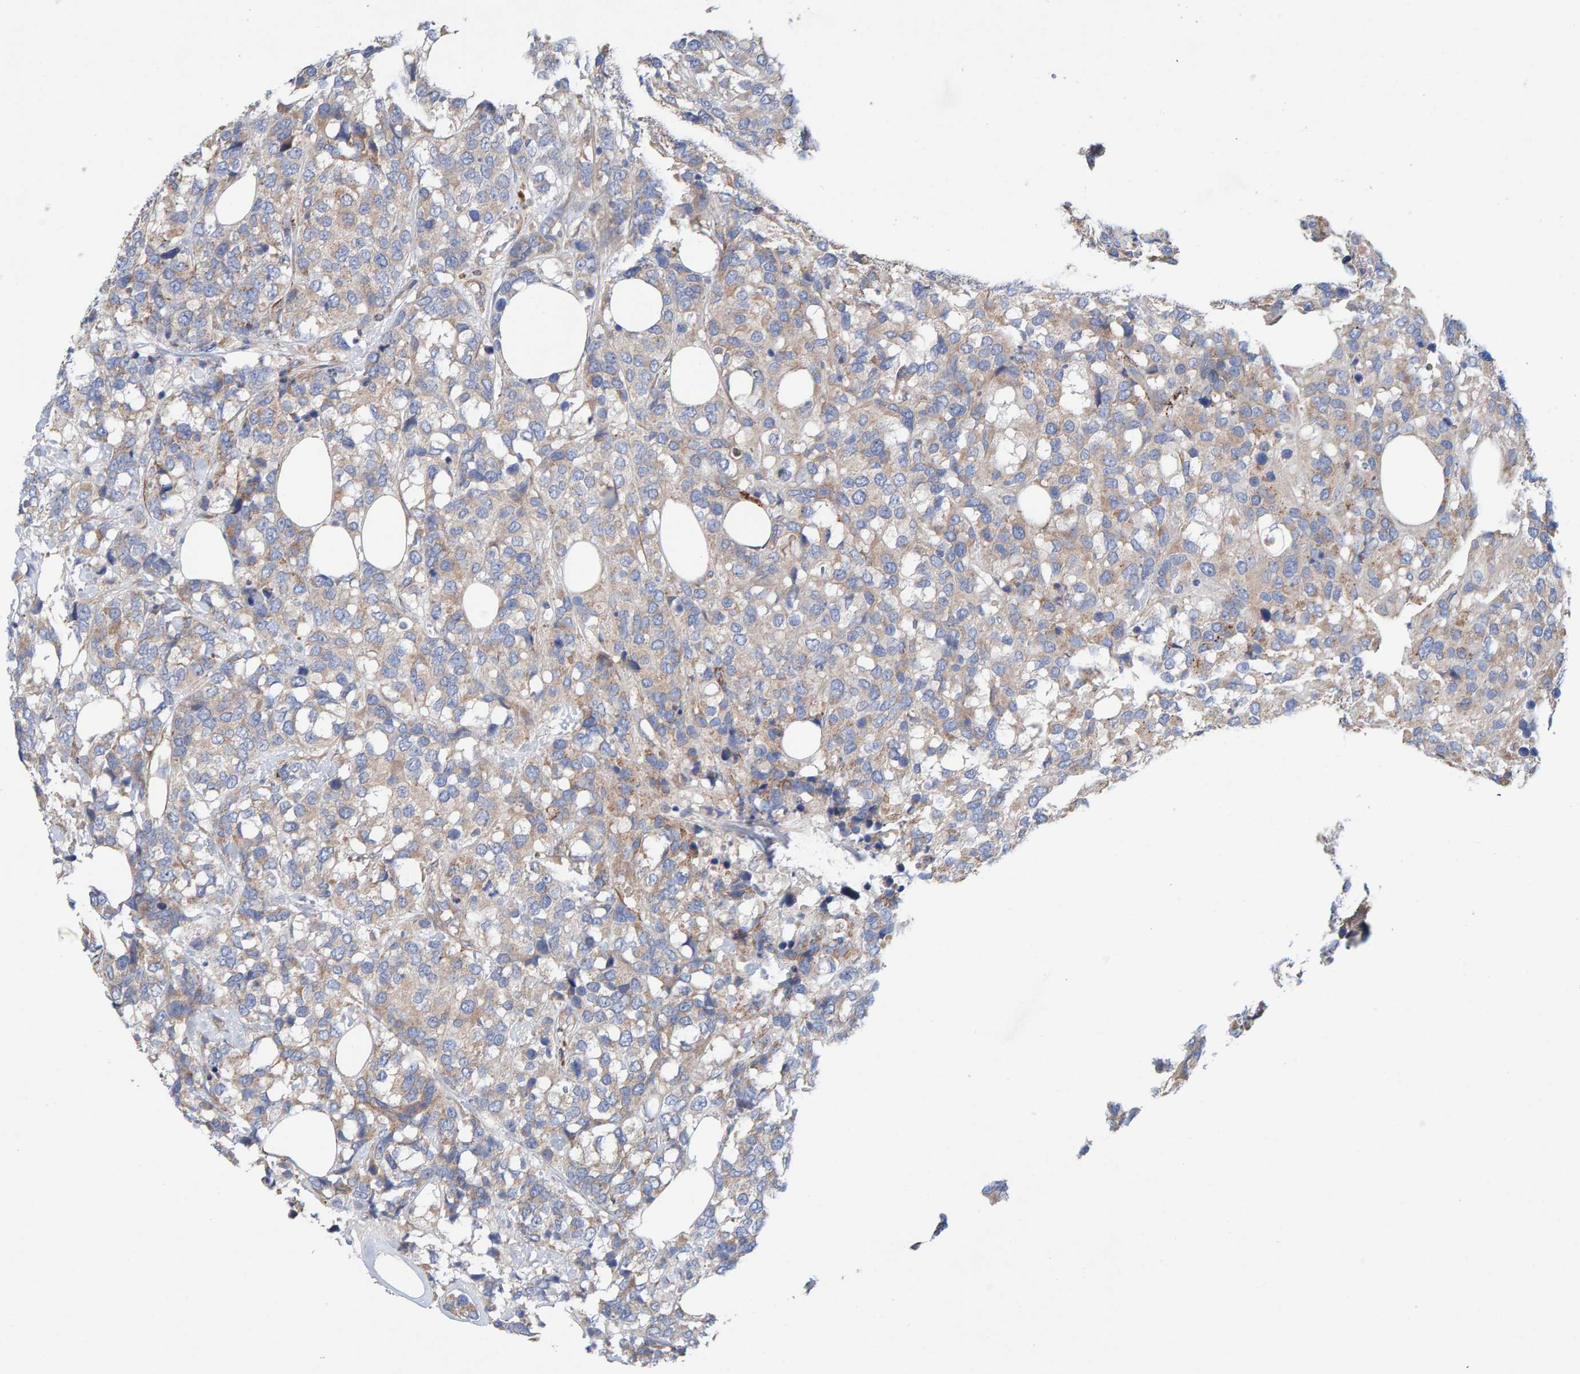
{"staining": {"intensity": "moderate", "quantity": "<25%", "location": "cytoplasmic/membranous"}, "tissue": "breast cancer", "cell_type": "Tumor cells", "image_type": "cancer", "snomed": [{"axis": "morphology", "description": "Lobular carcinoma"}, {"axis": "topography", "description": "Breast"}], "caption": "Moderate cytoplasmic/membranous protein positivity is appreciated in approximately <25% of tumor cells in lobular carcinoma (breast).", "gene": "CDK5RAP3", "patient": {"sex": "female", "age": 59}}